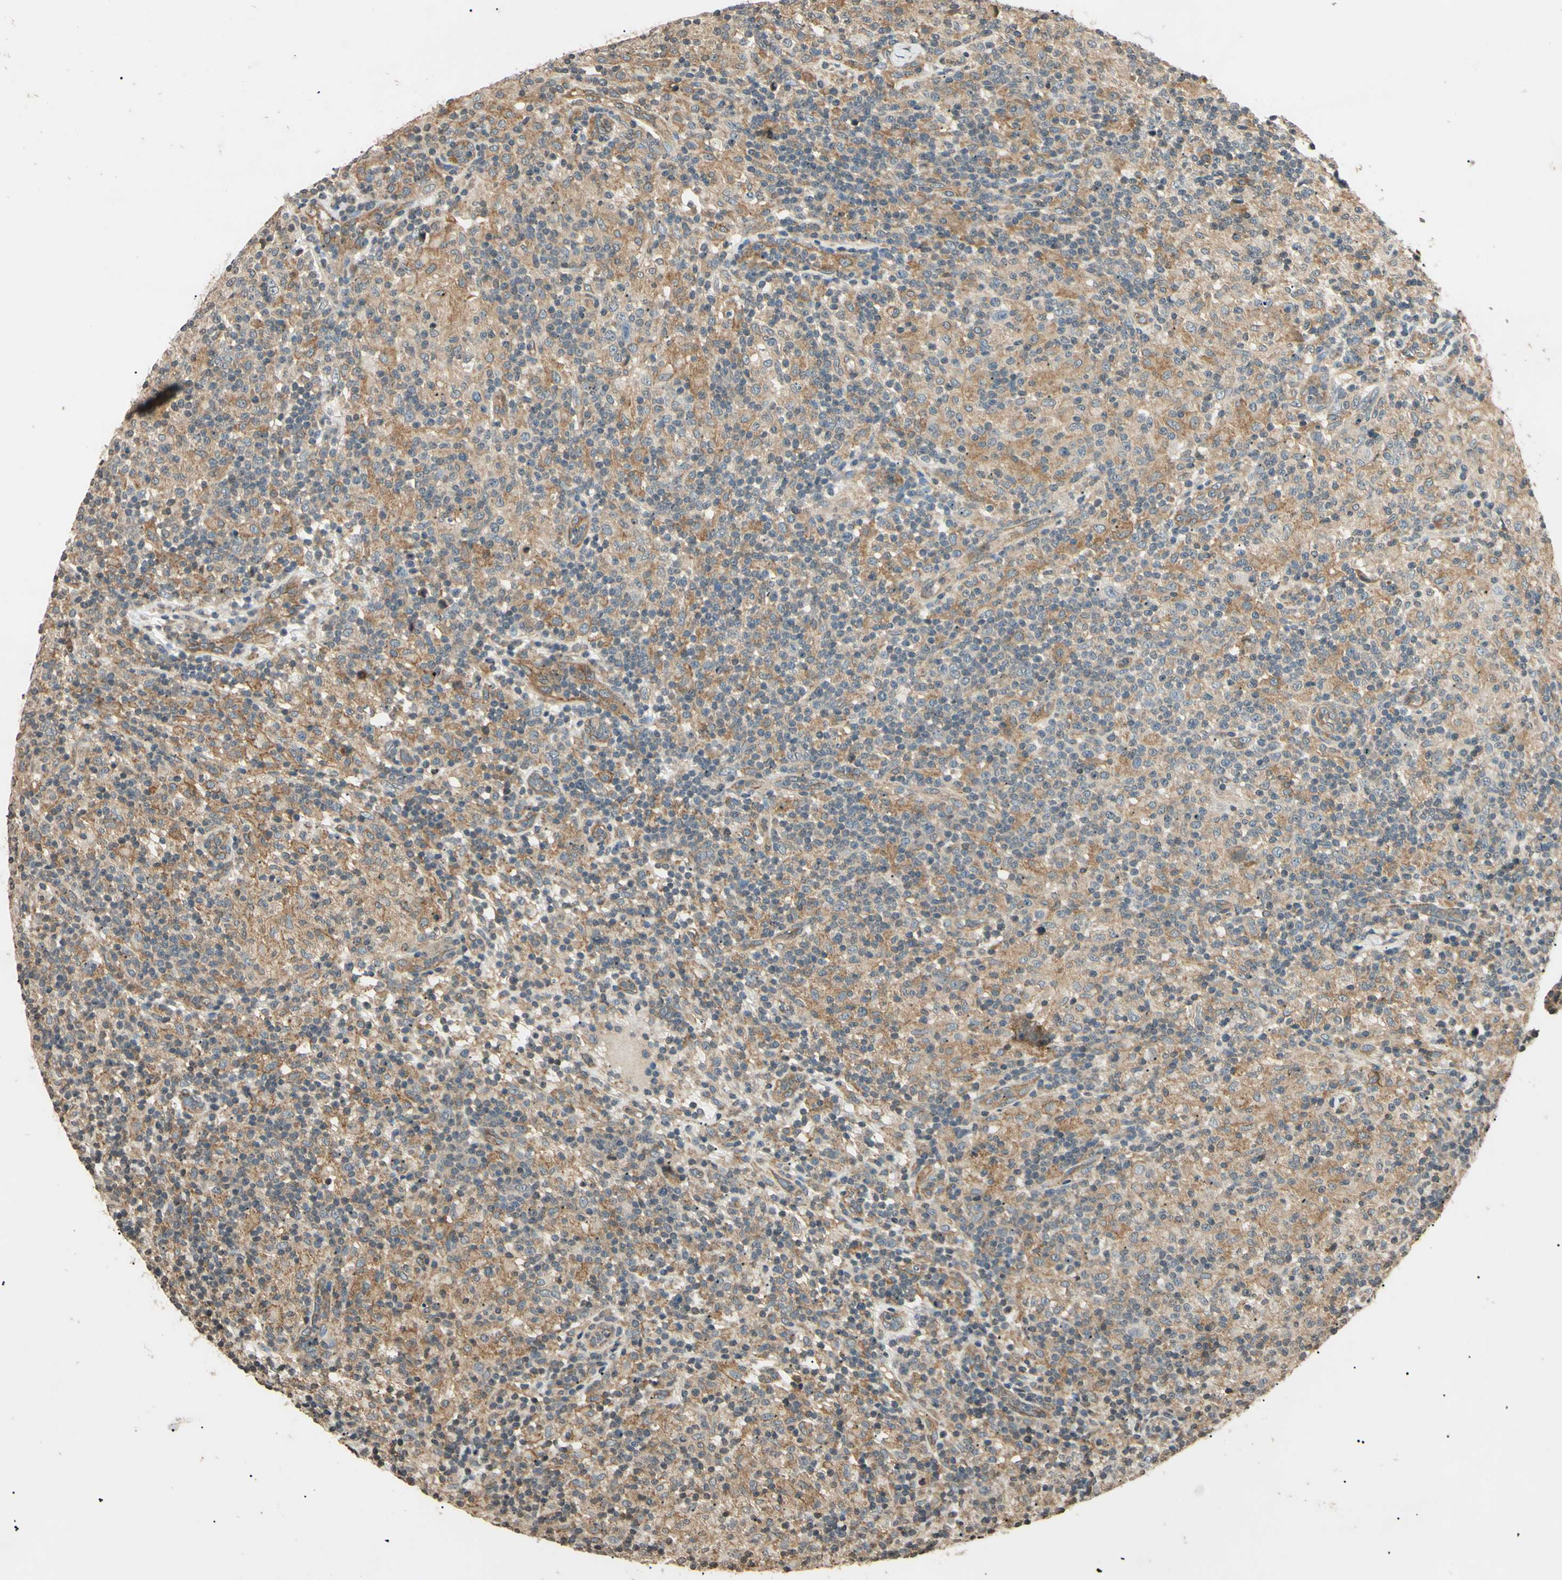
{"staining": {"intensity": "weak", "quantity": "<25%", "location": "cytoplasmic/membranous"}, "tissue": "lymphoma", "cell_type": "Tumor cells", "image_type": "cancer", "snomed": [{"axis": "morphology", "description": "Hodgkin's disease, NOS"}, {"axis": "topography", "description": "Lymph node"}], "caption": "Tumor cells are negative for protein expression in human Hodgkin's disease.", "gene": "EPN1", "patient": {"sex": "male", "age": 70}}